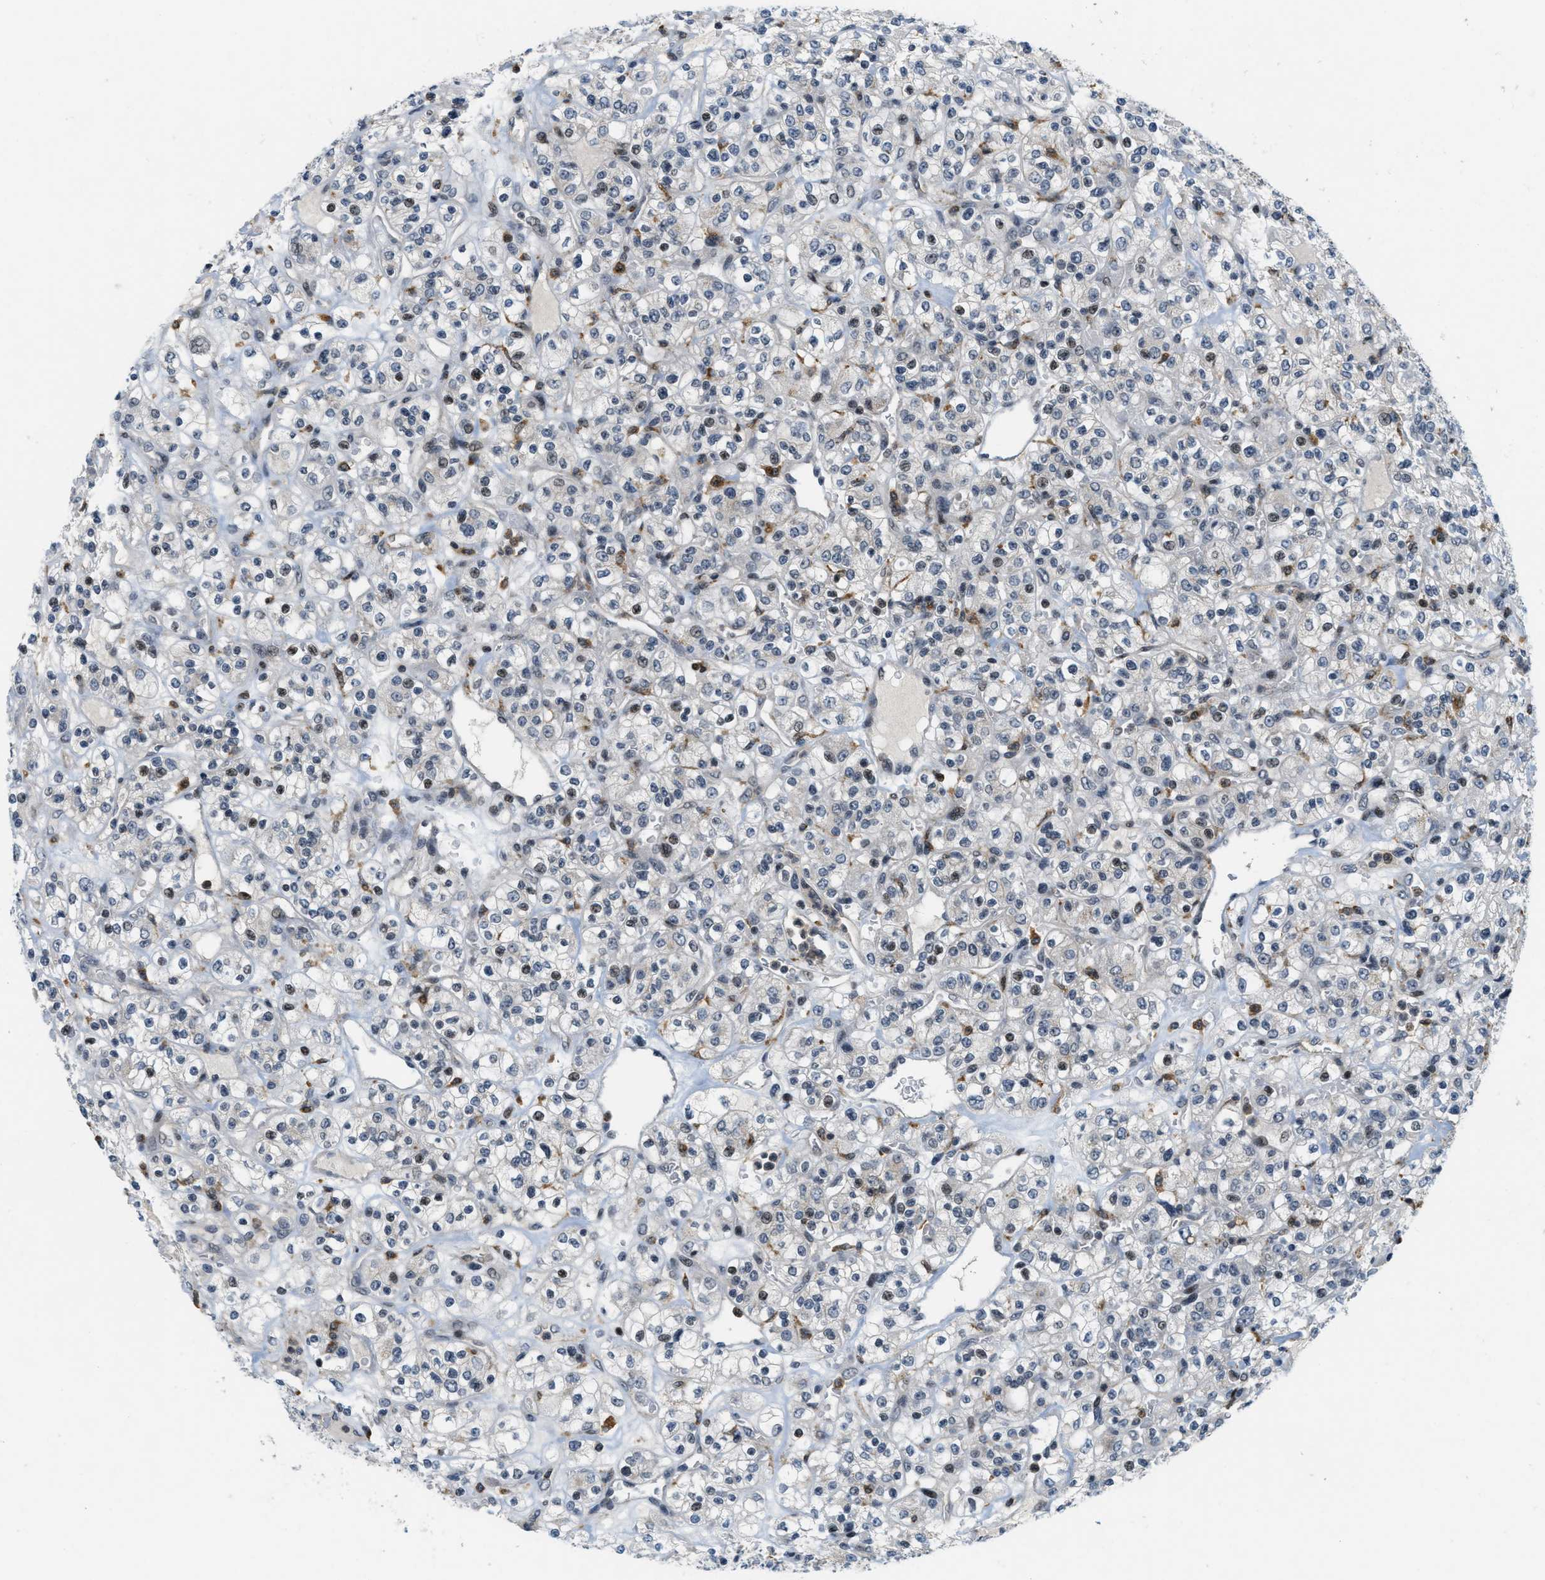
{"staining": {"intensity": "moderate", "quantity": "<25%", "location": "nuclear"}, "tissue": "renal cancer", "cell_type": "Tumor cells", "image_type": "cancer", "snomed": [{"axis": "morphology", "description": "Normal tissue, NOS"}, {"axis": "morphology", "description": "Adenocarcinoma, NOS"}, {"axis": "topography", "description": "Kidney"}], "caption": "A micrograph showing moderate nuclear positivity in approximately <25% of tumor cells in renal cancer, as visualized by brown immunohistochemical staining.", "gene": "ING1", "patient": {"sex": "female", "age": 72}}